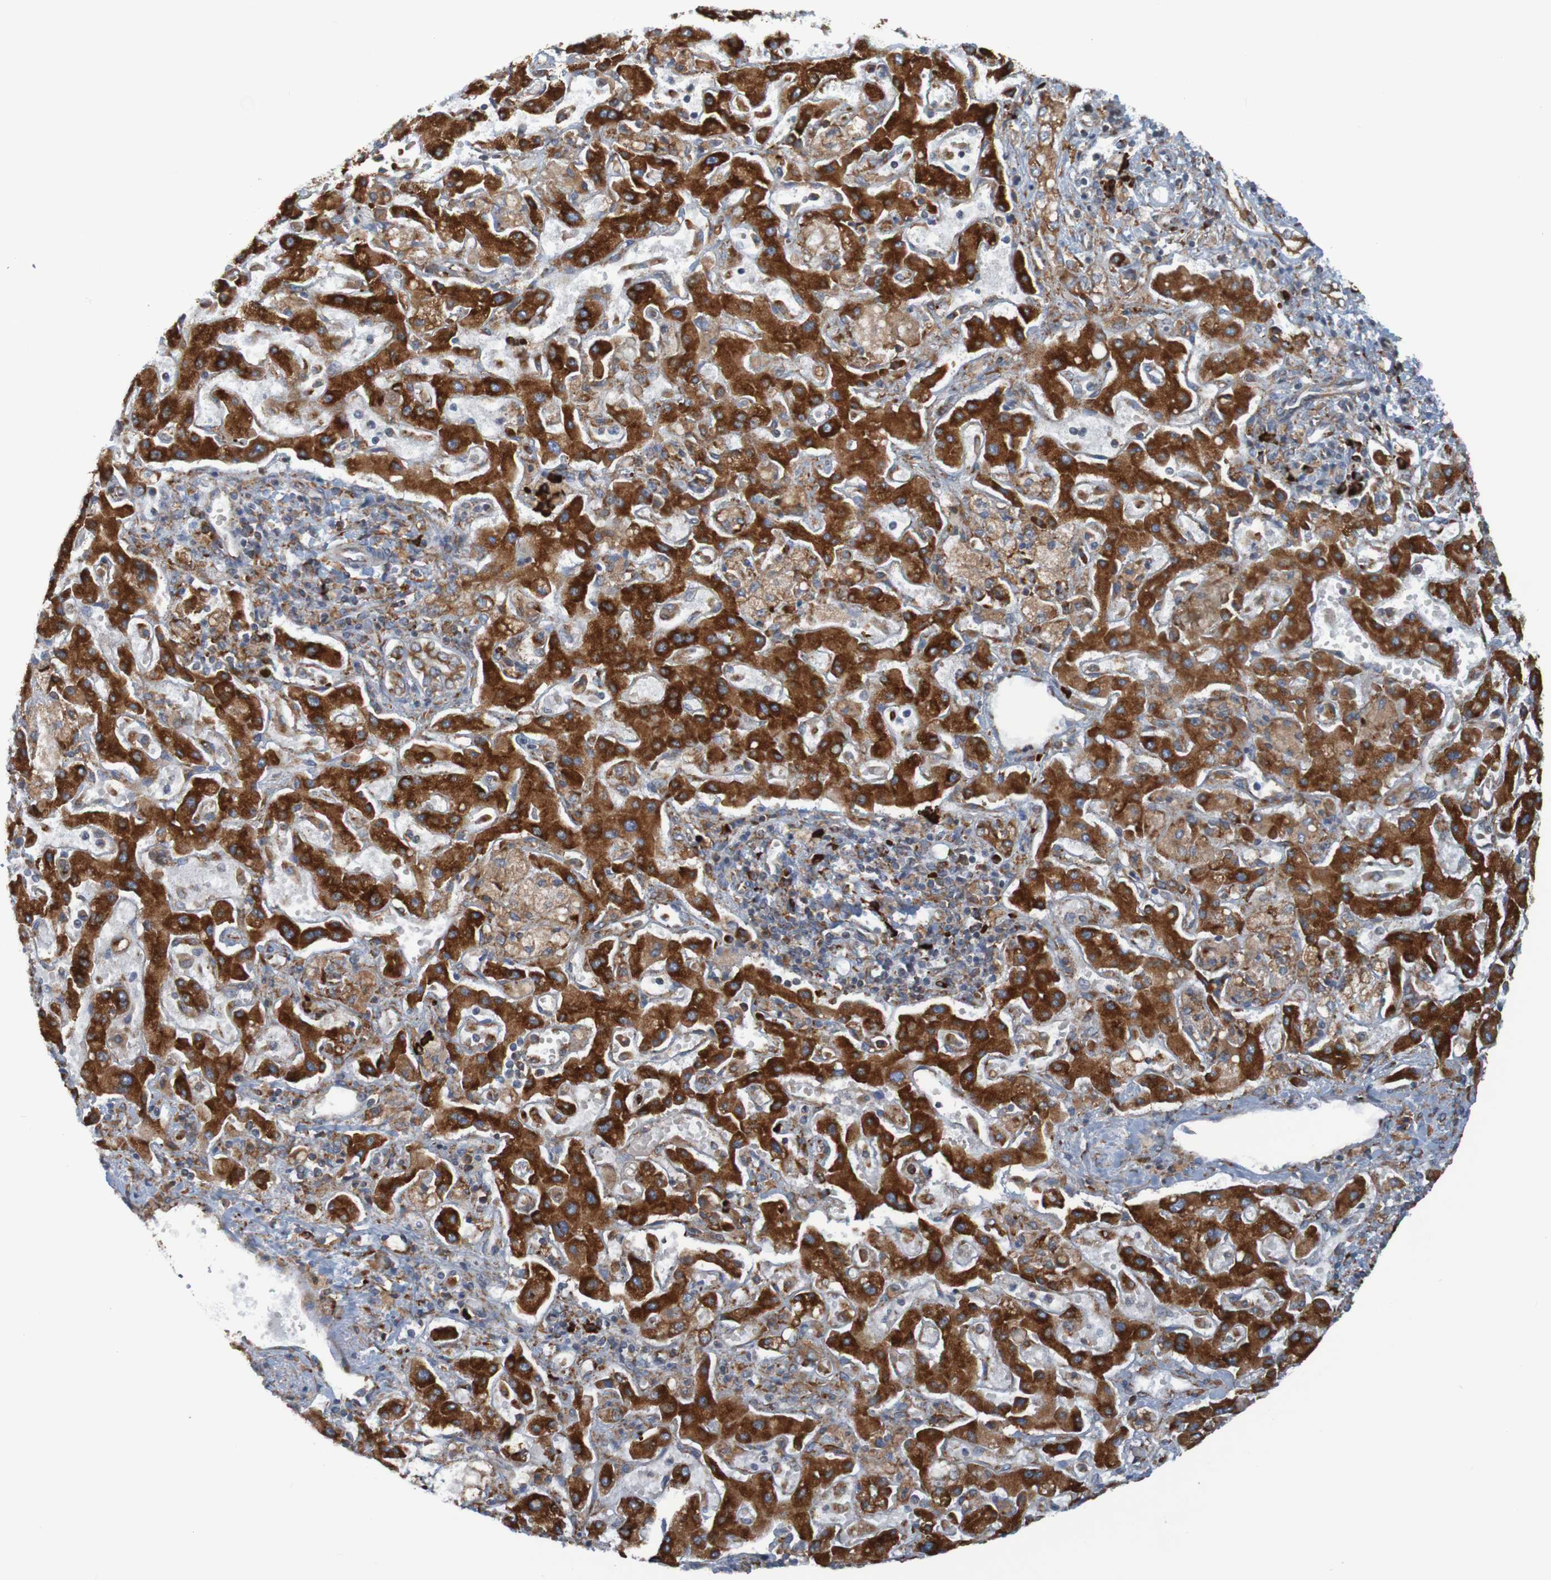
{"staining": {"intensity": "strong", "quantity": ">75%", "location": "cytoplasmic/membranous"}, "tissue": "liver cancer", "cell_type": "Tumor cells", "image_type": "cancer", "snomed": [{"axis": "morphology", "description": "Cholangiocarcinoma"}, {"axis": "topography", "description": "Liver"}], "caption": "Immunohistochemistry (IHC) (DAB) staining of human liver cholangiocarcinoma exhibits strong cytoplasmic/membranous protein positivity in about >75% of tumor cells. The protein is stained brown, and the nuclei are stained in blue (DAB (3,3'-diaminobenzidine) IHC with brightfield microscopy, high magnification).", "gene": "SSR1", "patient": {"sex": "male", "age": 50}}